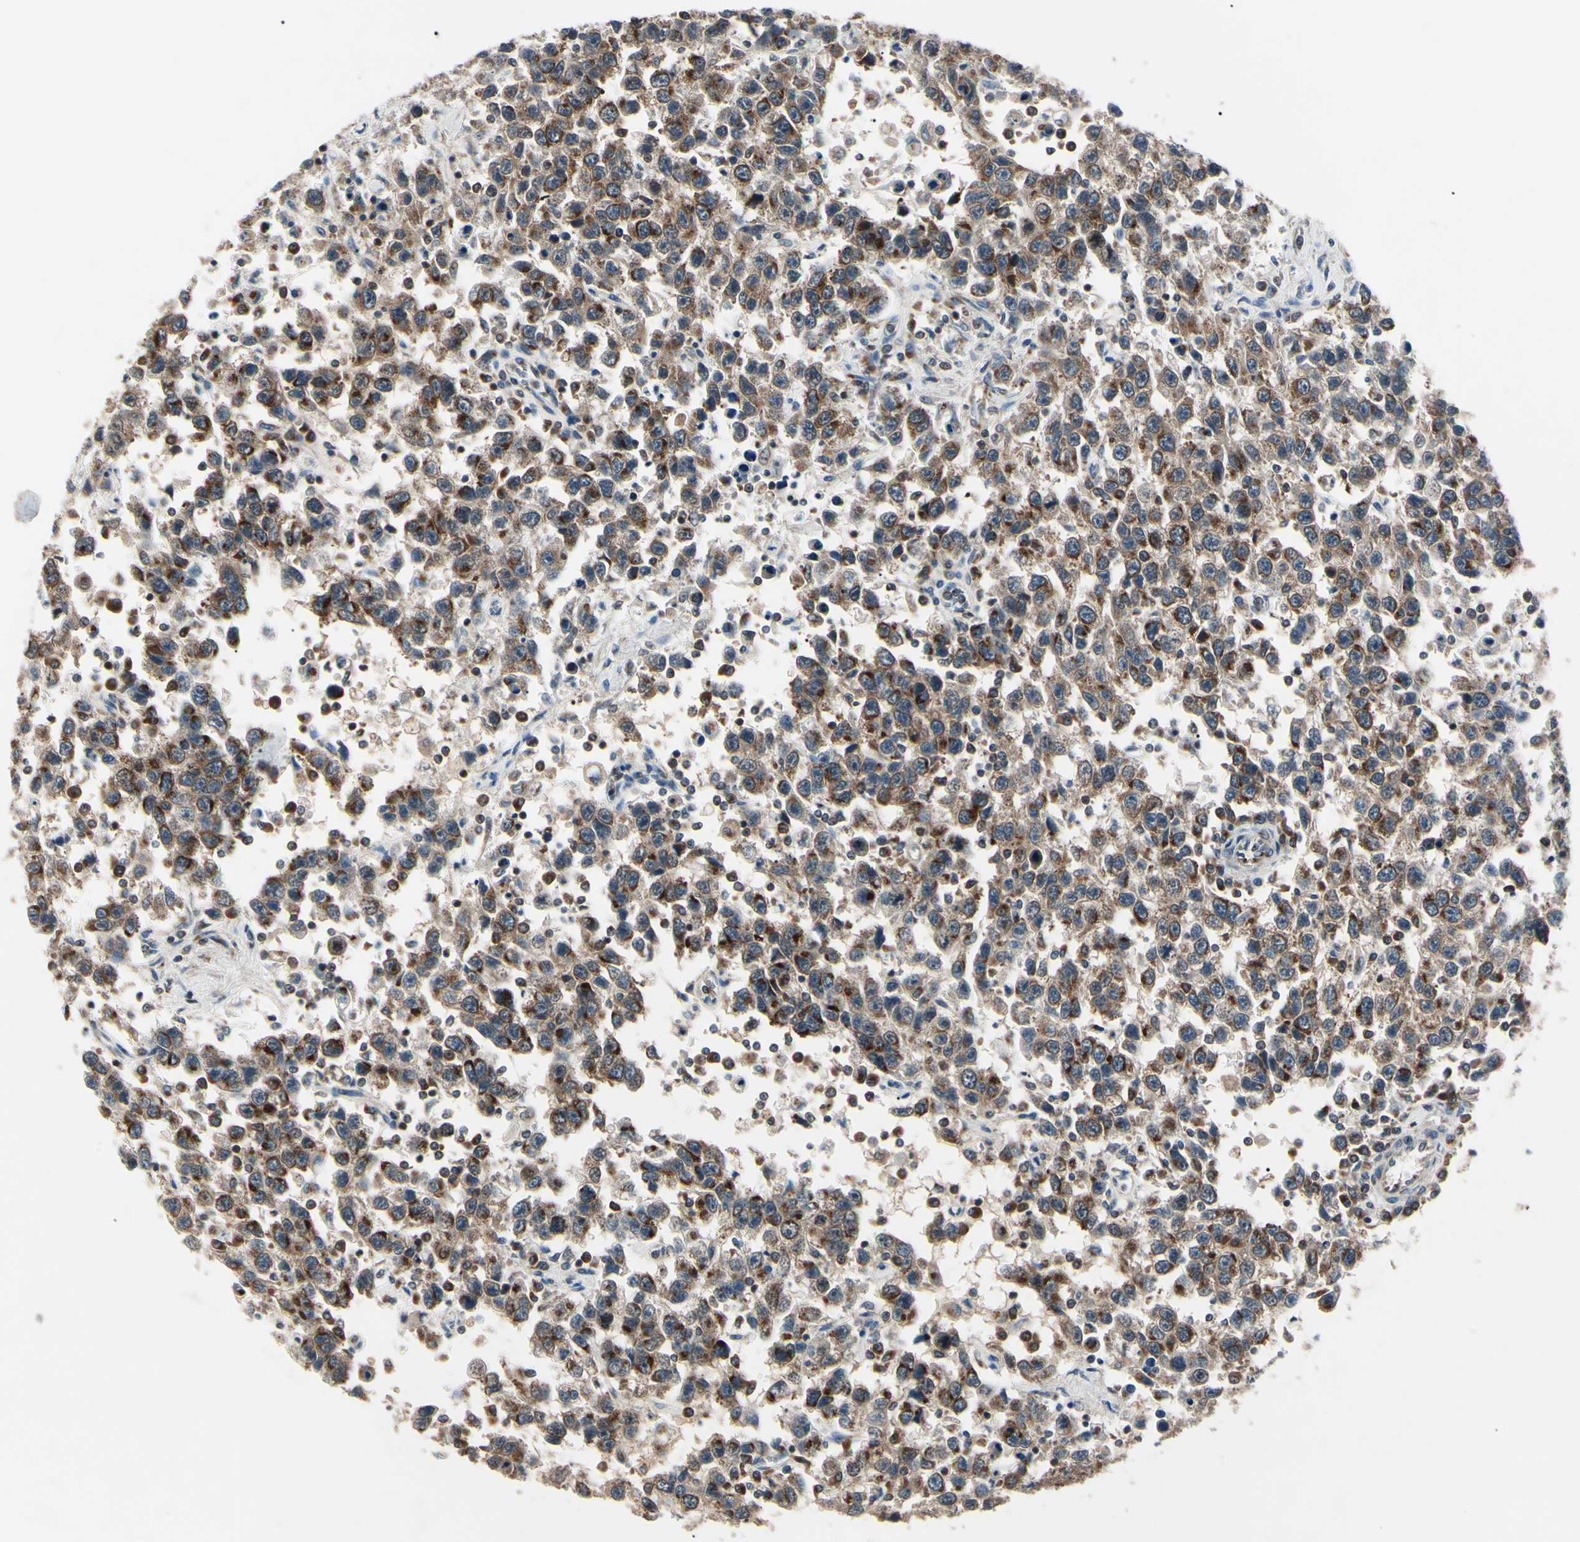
{"staining": {"intensity": "moderate", "quantity": ">75%", "location": "cytoplasmic/membranous"}, "tissue": "testis cancer", "cell_type": "Tumor cells", "image_type": "cancer", "snomed": [{"axis": "morphology", "description": "Seminoma, NOS"}, {"axis": "topography", "description": "Testis"}], "caption": "The micrograph displays a brown stain indicating the presence of a protein in the cytoplasmic/membranous of tumor cells in seminoma (testis).", "gene": "MAPRE1", "patient": {"sex": "male", "age": 41}}